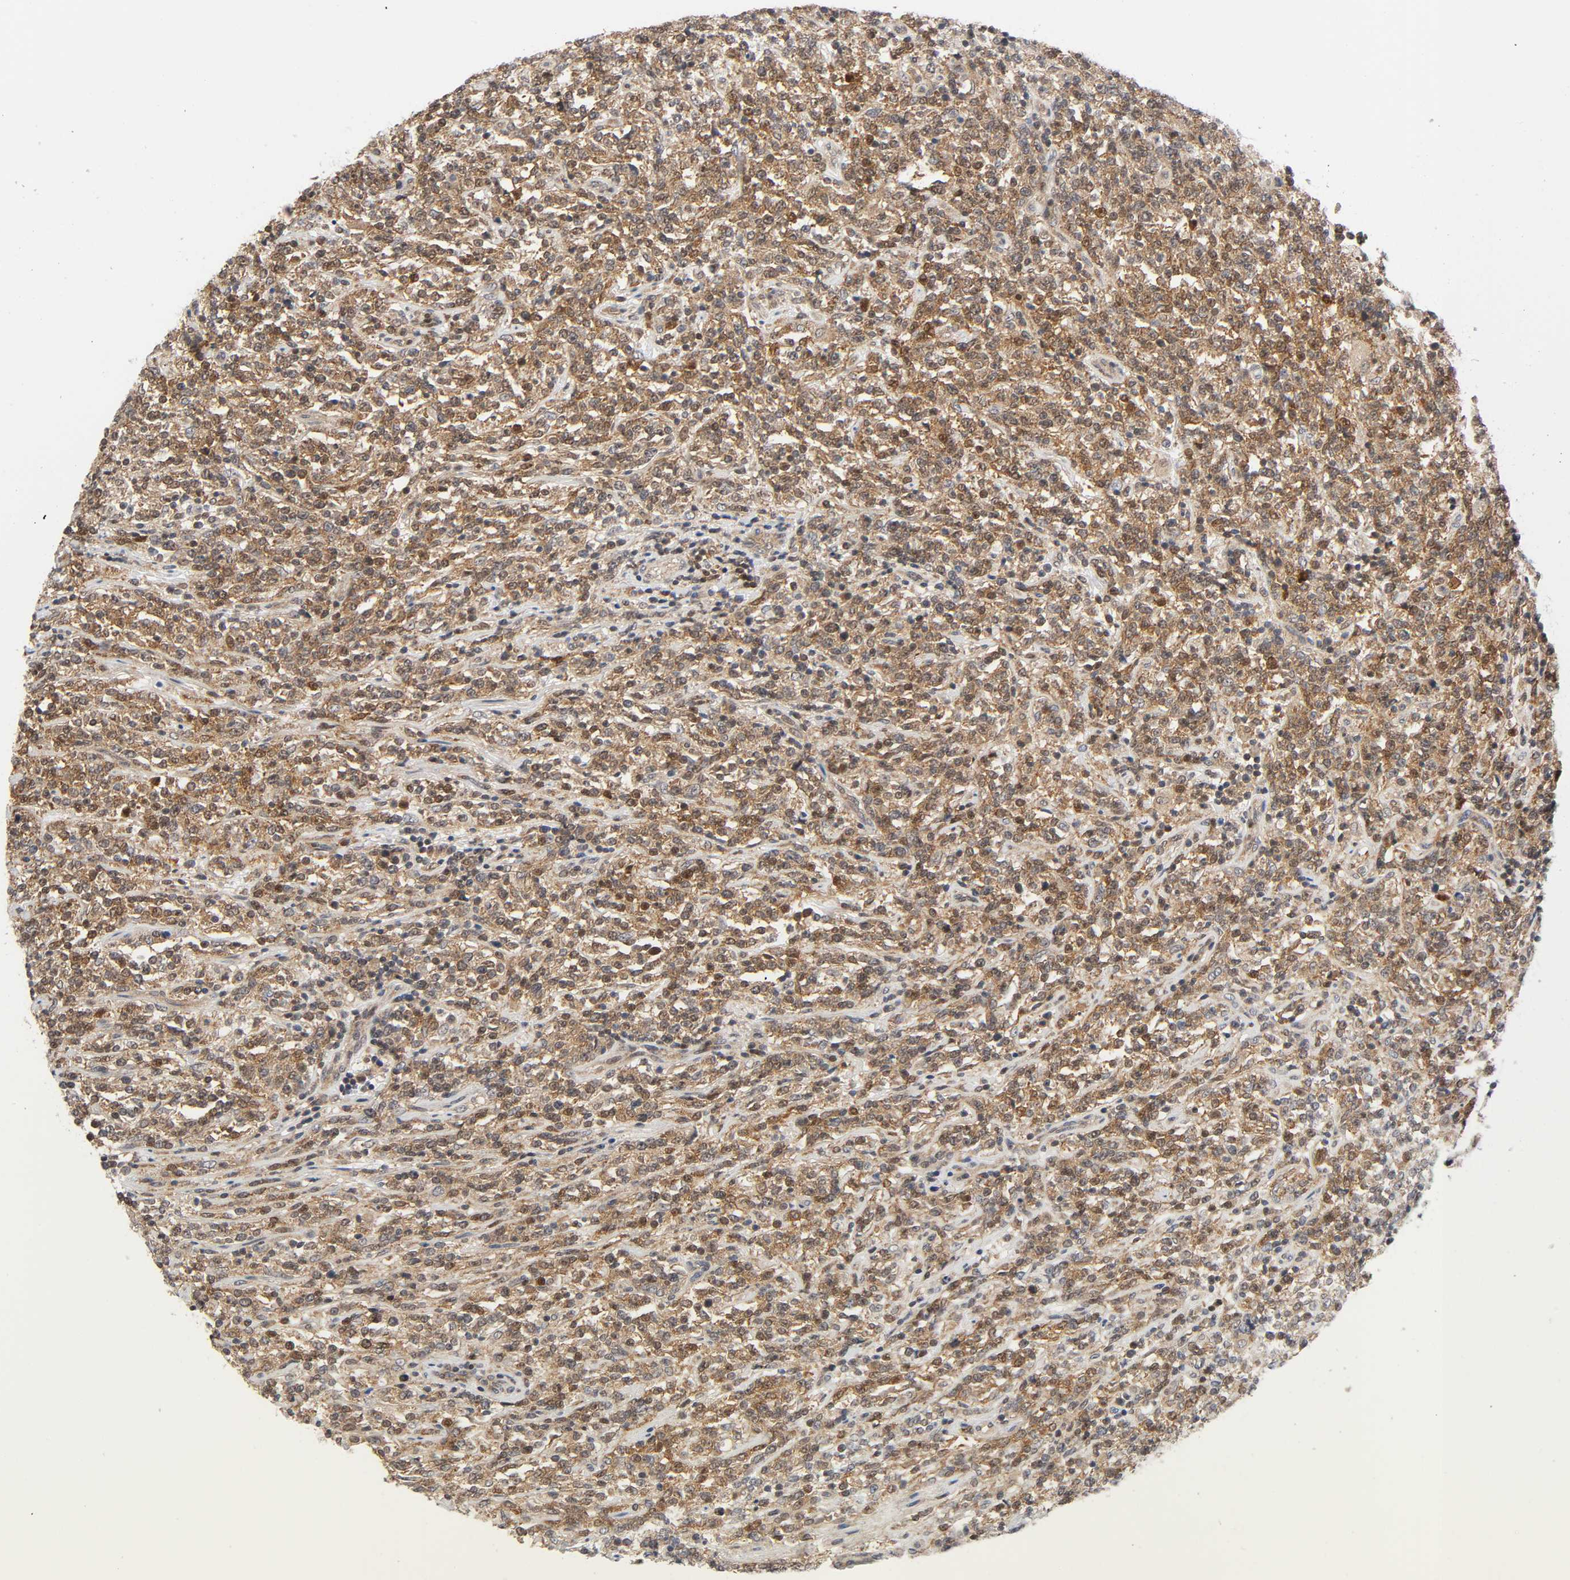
{"staining": {"intensity": "moderate", "quantity": ">75%", "location": "cytoplasmic/membranous,nuclear"}, "tissue": "lymphoma", "cell_type": "Tumor cells", "image_type": "cancer", "snomed": [{"axis": "morphology", "description": "Malignant lymphoma, non-Hodgkin's type, High grade"}, {"axis": "topography", "description": "Soft tissue"}], "caption": "This histopathology image reveals IHC staining of human high-grade malignant lymphoma, non-Hodgkin's type, with medium moderate cytoplasmic/membranous and nuclear expression in approximately >75% of tumor cells.", "gene": "CASP9", "patient": {"sex": "male", "age": 18}}